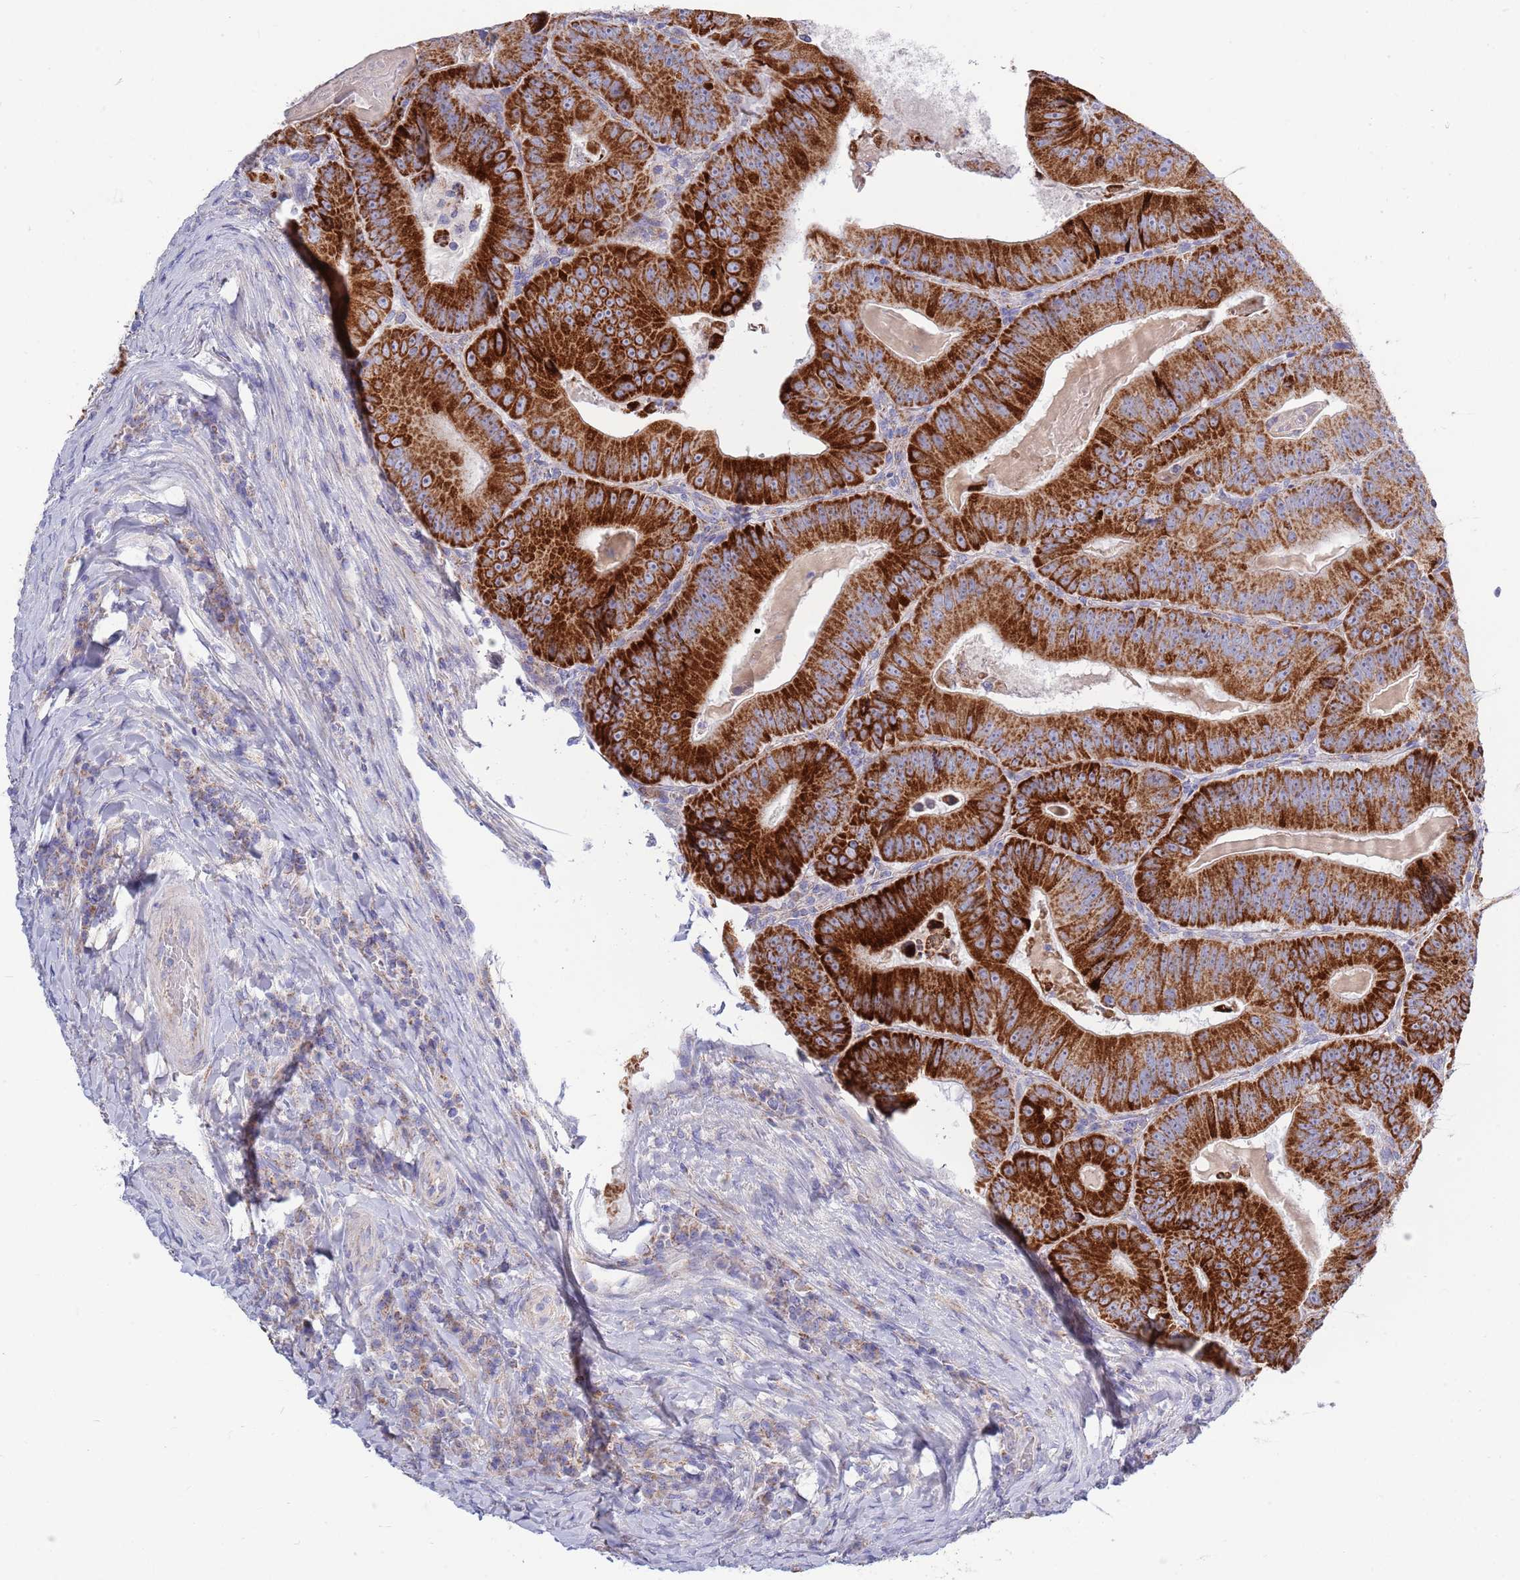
{"staining": {"intensity": "strong", "quantity": ">75%", "location": "cytoplasmic/membranous"}, "tissue": "colorectal cancer", "cell_type": "Tumor cells", "image_type": "cancer", "snomed": [{"axis": "morphology", "description": "Adenocarcinoma, NOS"}, {"axis": "topography", "description": "Colon"}], "caption": "A high-resolution photomicrograph shows immunohistochemistry (IHC) staining of colorectal cancer, which demonstrates strong cytoplasmic/membranous staining in approximately >75% of tumor cells.", "gene": "EMC8", "patient": {"sex": "female", "age": 86}}